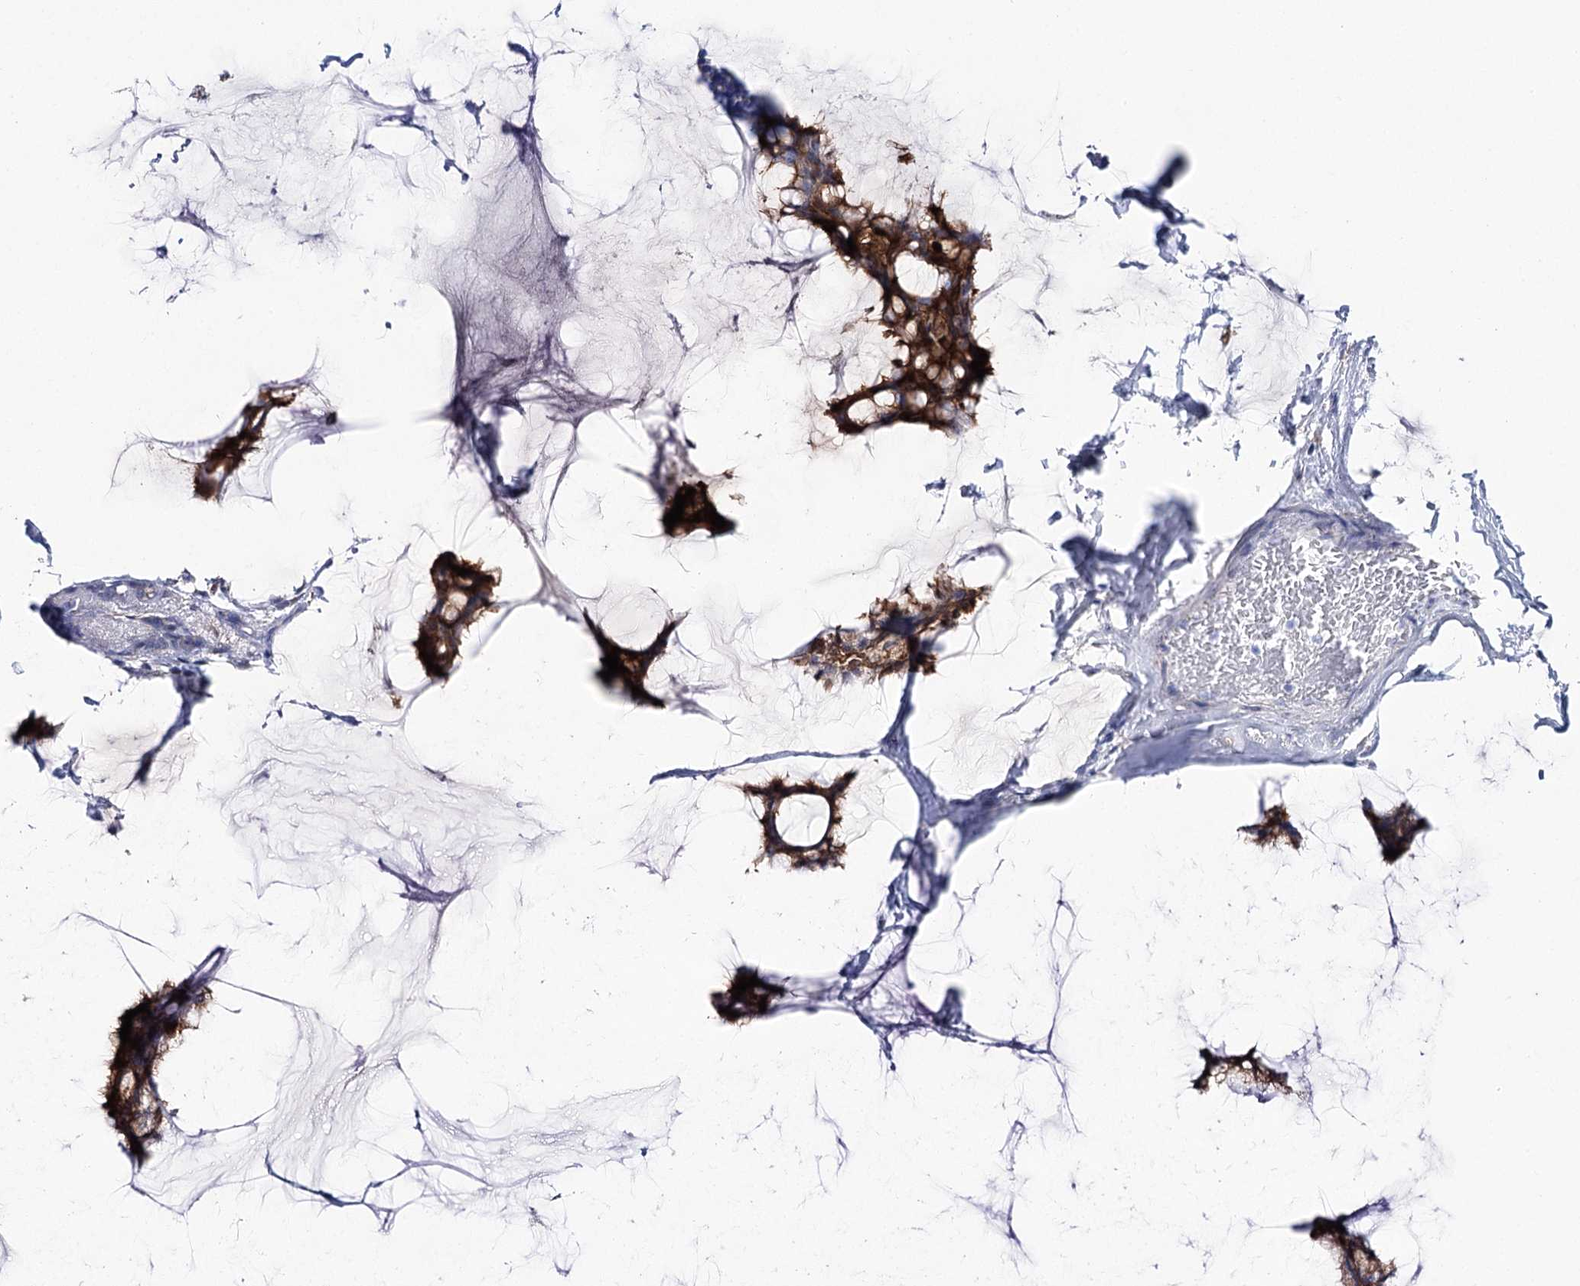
{"staining": {"intensity": "strong", "quantity": ">75%", "location": "cytoplasmic/membranous"}, "tissue": "breast cancer", "cell_type": "Tumor cells", "image_type": "cancer", "snomed": [{"axis": "morphology", "description": "Duct carcinoma"}, {"axis": "topography", "description": "Breast"}], "caption": "Breast cancer stained with DAB (3,3'-diaminobenzidine) IHC reveals high levels of strong cytoplasmic/membranous expression in about >75% of tumor cells.", "gene": "UGDH", "patient": {"sex": "female", "age": 93}}